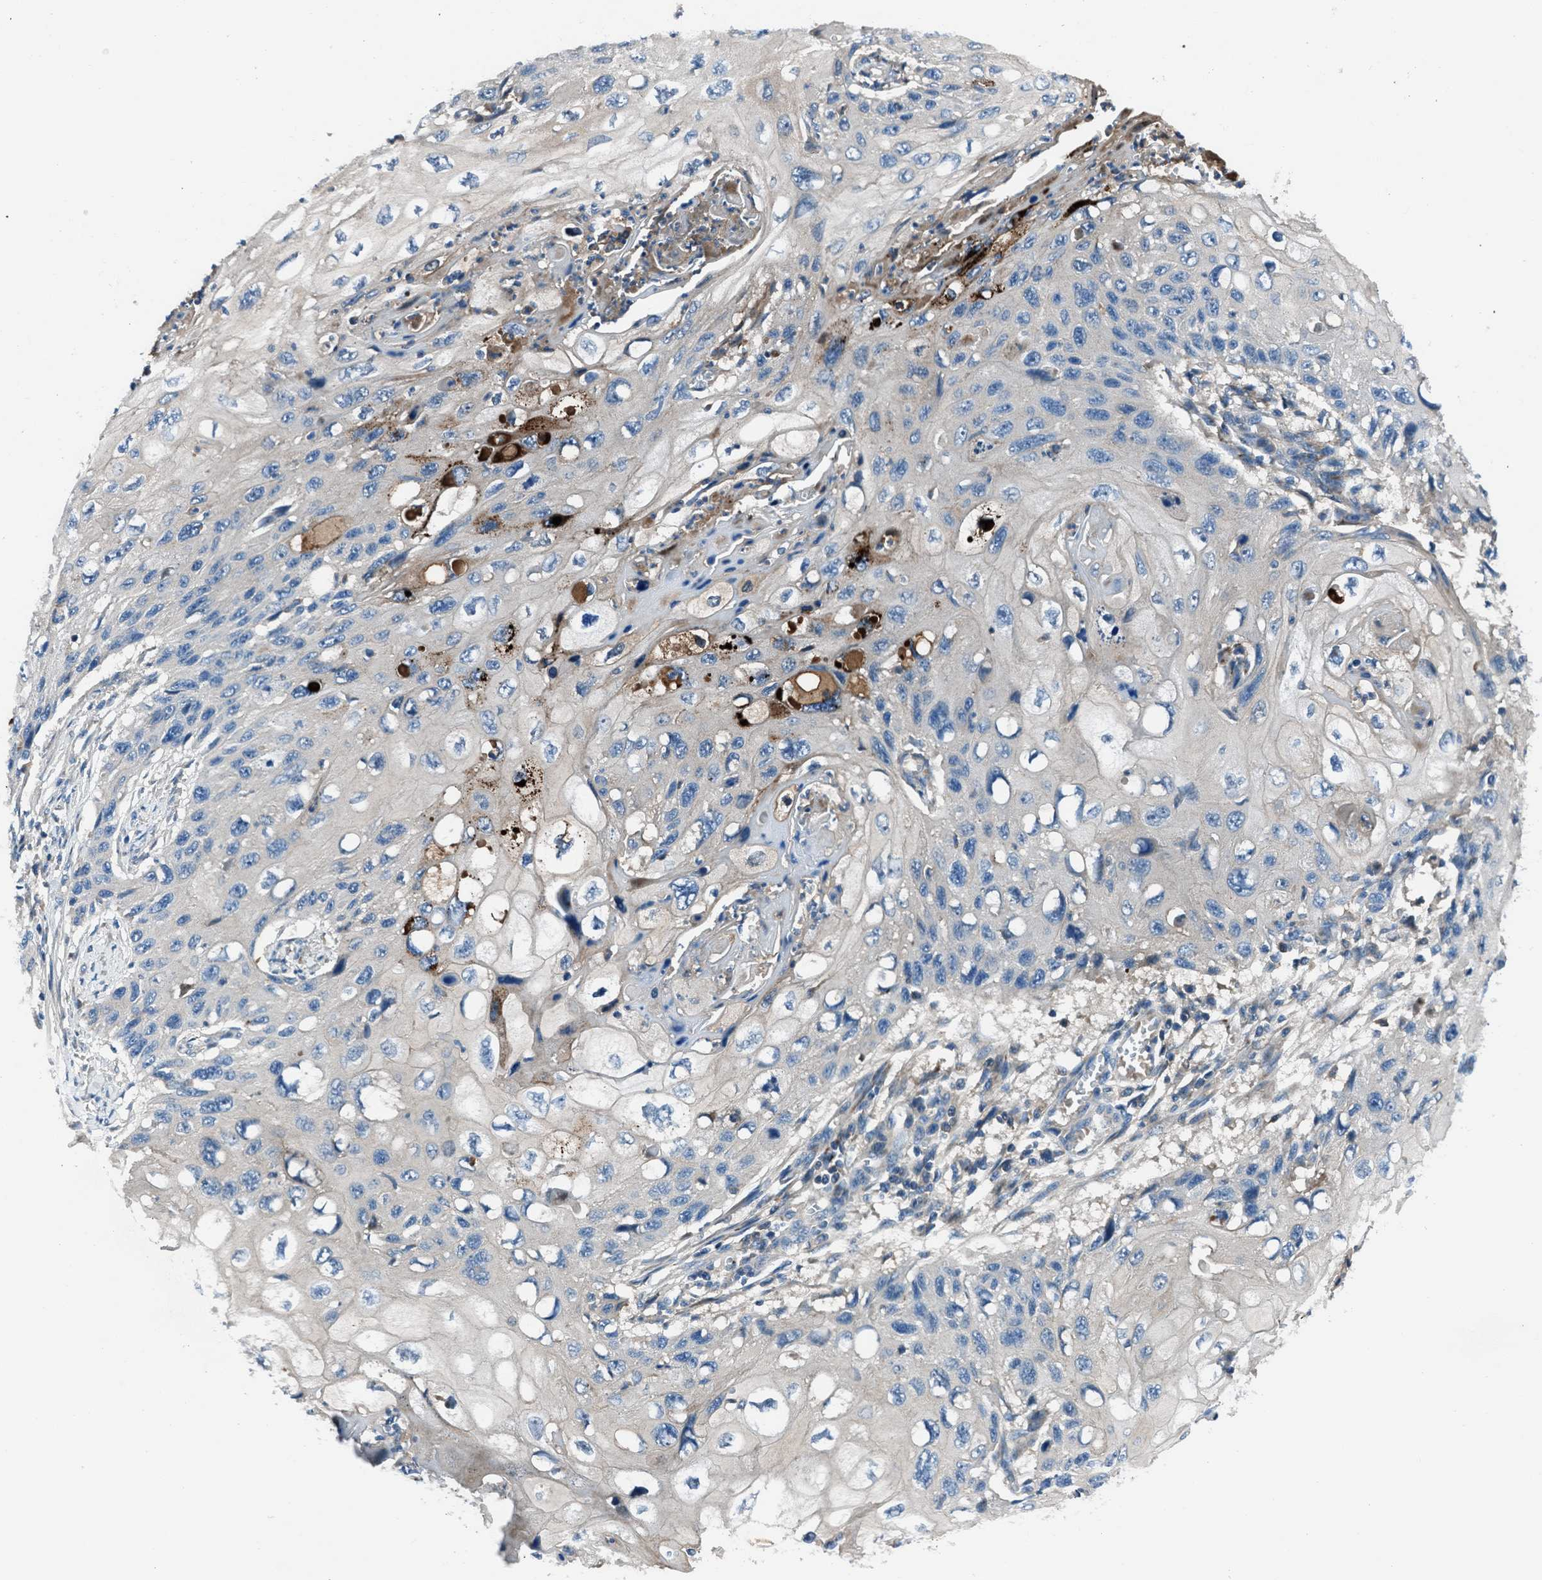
{"staining": {"intensity": "negative", "quantity": "none", "location": "none"}, "tissue": "cervical cancer", "cell_type": "Tumor cells", "image_type": "cancer", "snomed": [{"axis": "morphology", "description": "Squamous cell carcinoma, NOS"}, {"axis": "topography", "description": "Cervix"}], "caption": "A micrograph of cervical cancer stained for a protein shows no brown staining in tumor cells.", "gene": "SLC38A6", "patient": {"sex": "female", "age": 70}}